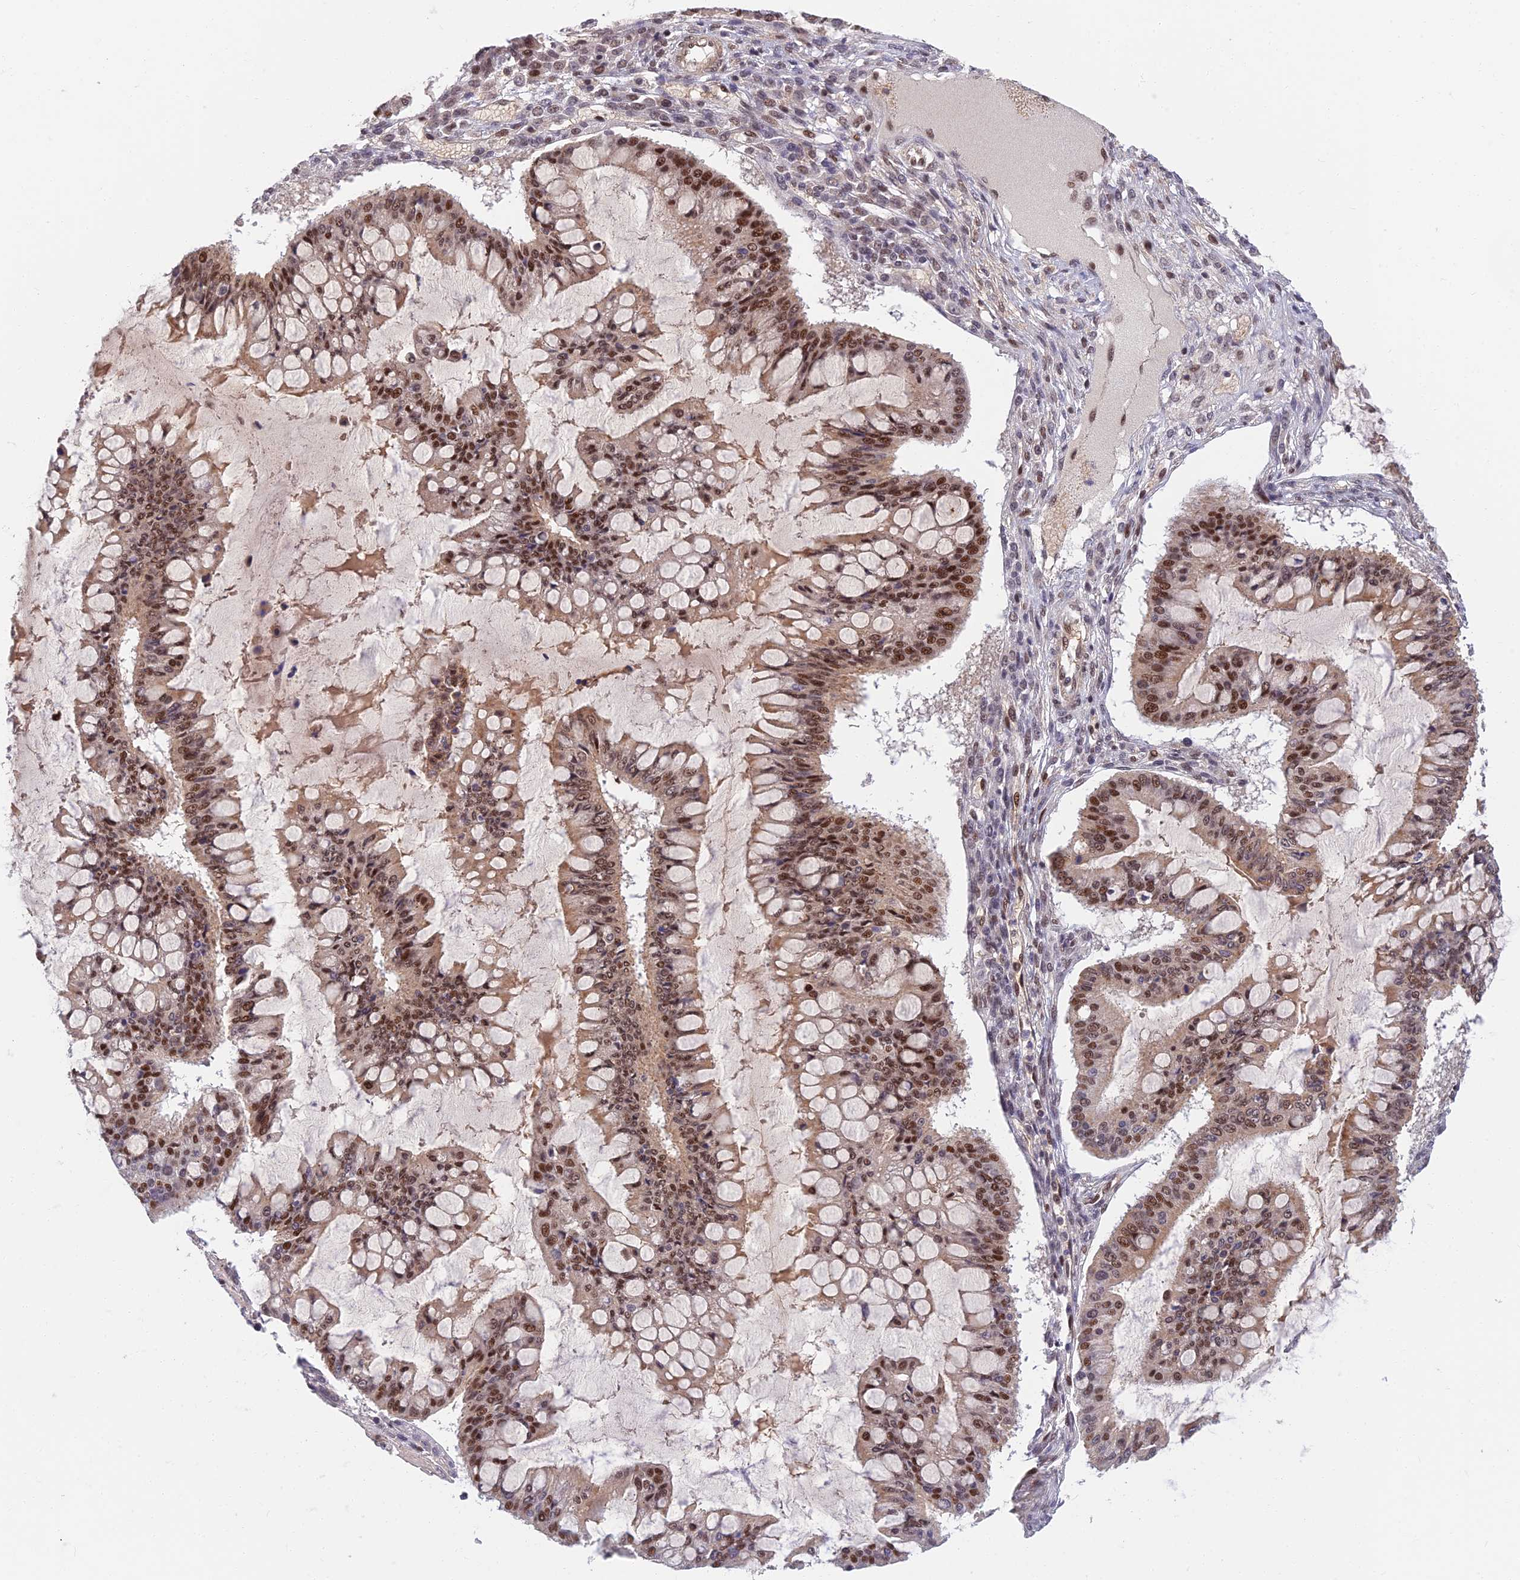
{"staining": {"intensity": "moderate", "quantity": ">75%", "location": "nuclear"}, "tissue": "ovarian cancer", "cell_type": "Tumor cells", "image_type": "cancer", "snomed": [{"axis": "morphology", "description": "Cystadenocarcinoma, mucinous, NOS"}, {"axis": "topography", "description": "Ovary"}], "caption": "Ovarian cancer was stained to show a protein in brown. There is medium levels of moderate nuclear positivity in approximately >75% of tumor cells. The staining is performed using DAB brown chromogen to label protein expression. The nuclei are counter-stained blue using hematoxylin.", "gene": "TCEA2", "patient": {"sex": "female", "age": 73}}